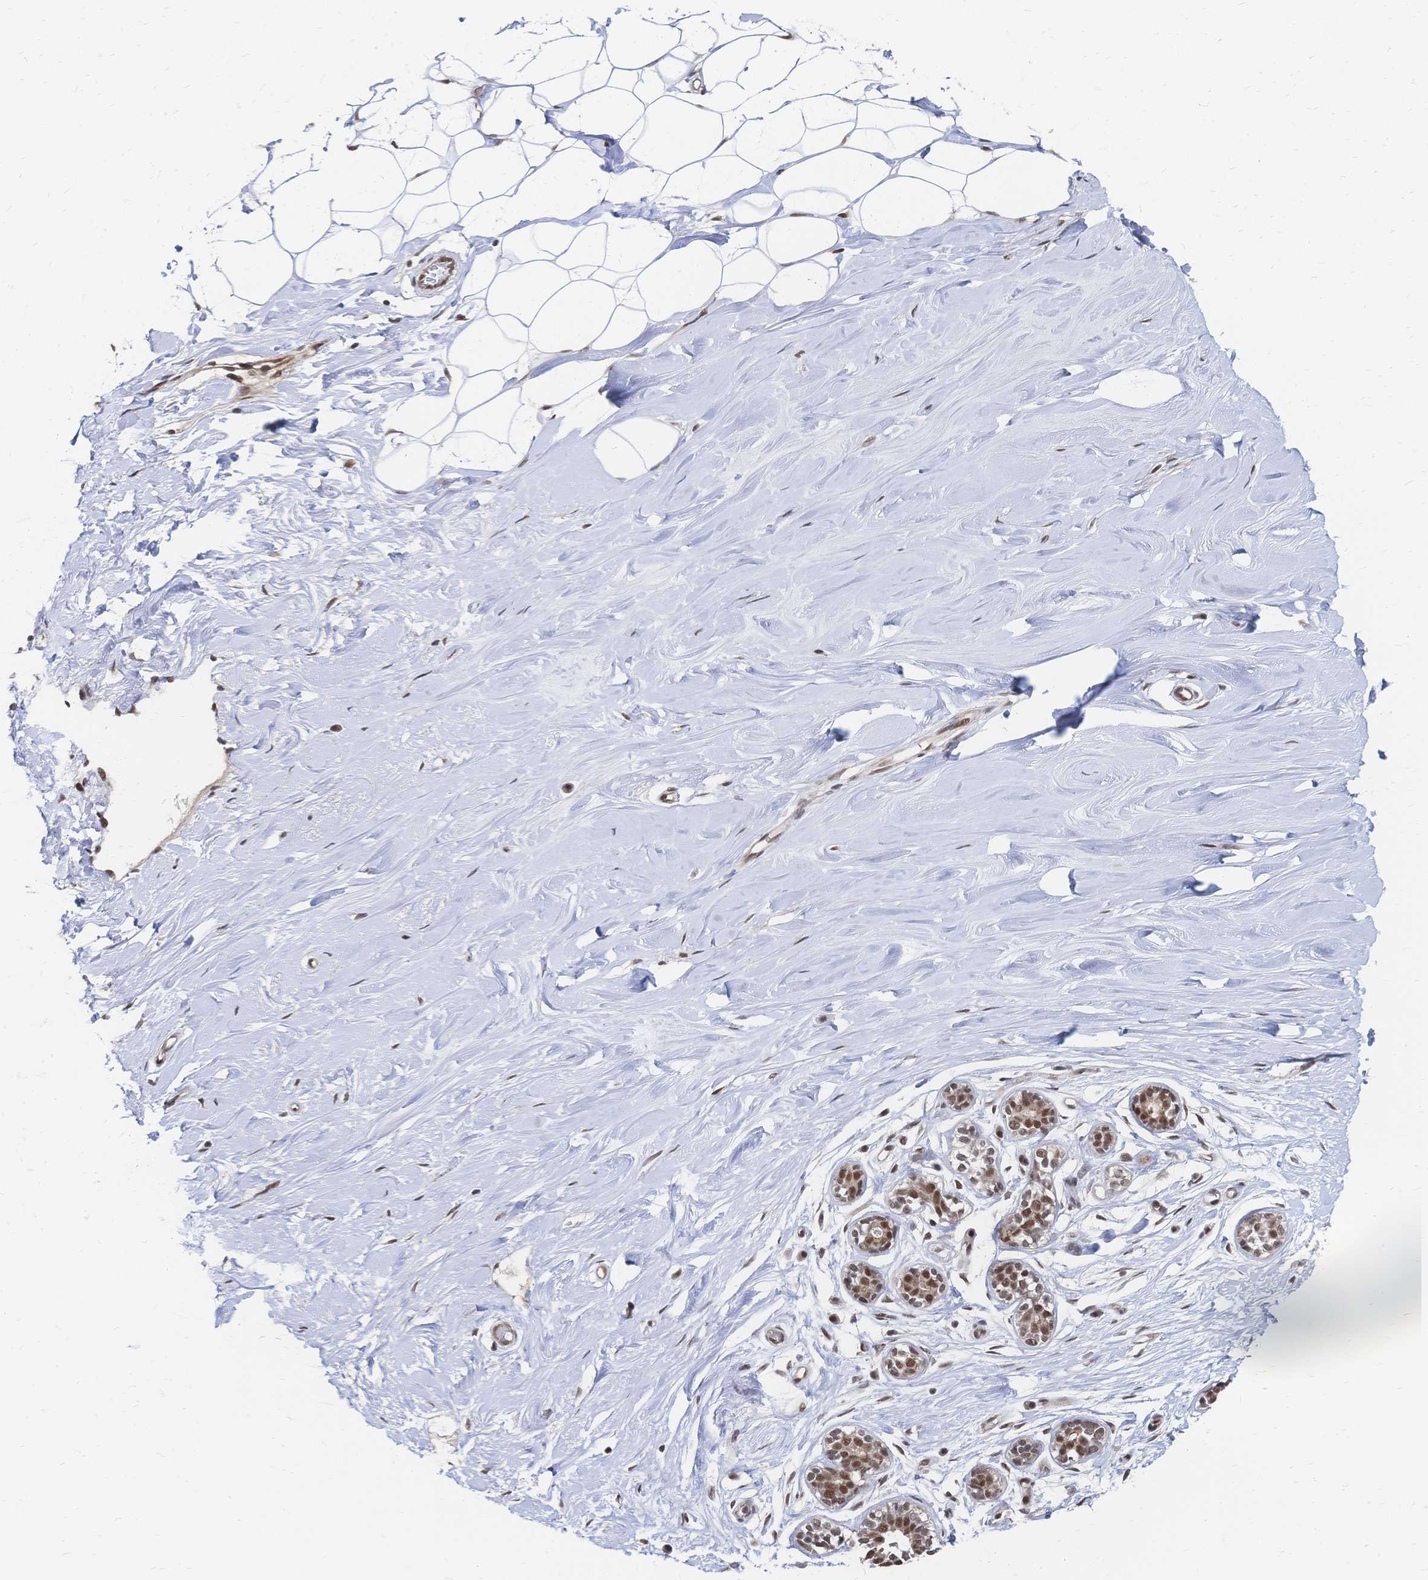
{"staining": {"intensity": "moderate", "quantity": ">75%", "location": "nuclear"}, "tissue": "breast", "cell_type": "Adipocytes", "image_type": "normal", "snomed": [{"axis": "morphology", "description": "Normal tissue, NOS"}, {"axis": "topography", "description": "Breast"}], "caption": "Adipocytes demonstrate moderate nuclear expression in approximately >75% of cells in benign breast. (Stains: DAB (3,3'-diaminobenzidine) in brown, nuclei in blue, Microscopy: brightfield microscopy at high magnification).", "gene": "NELFA", "patient": {"sex": "female", "age": 27}}